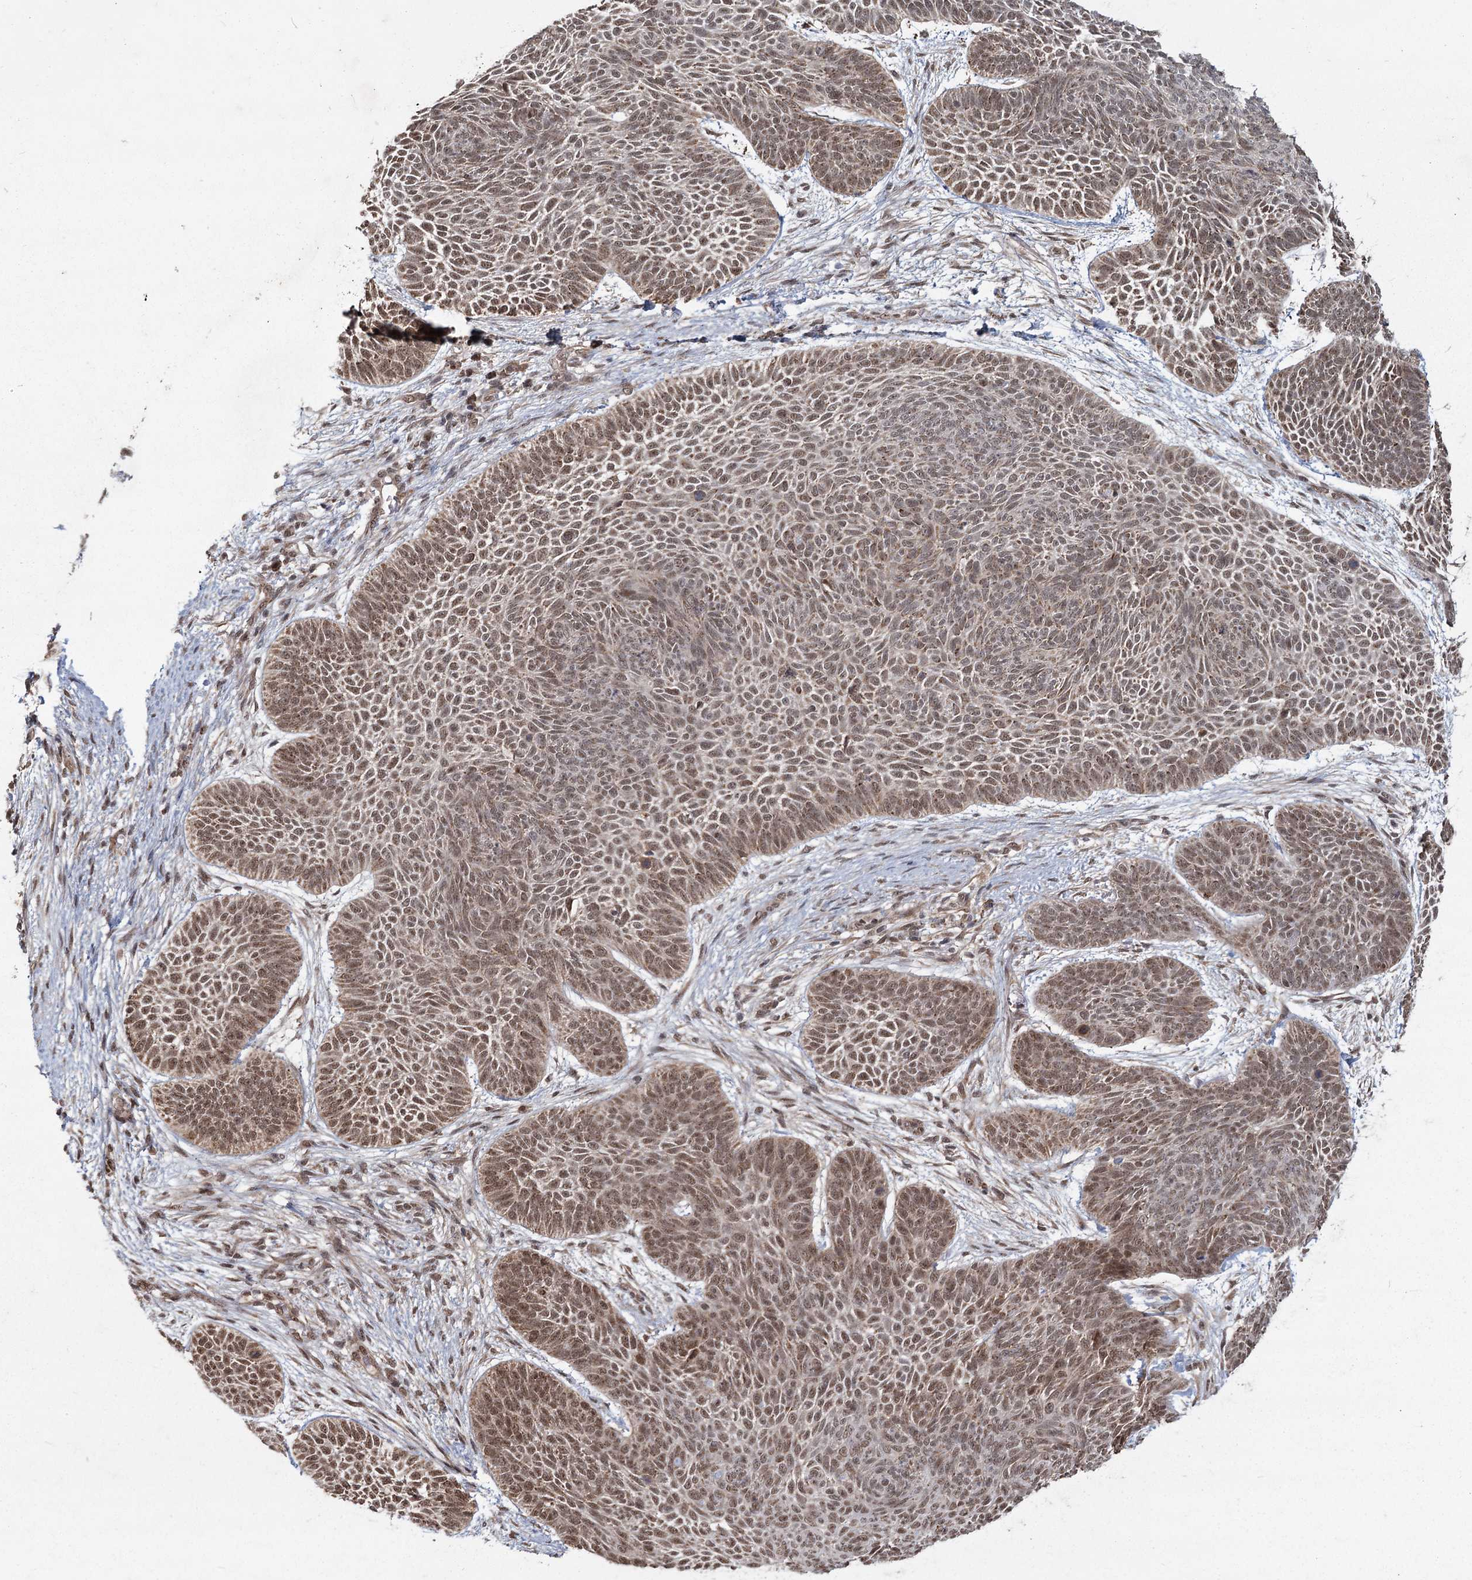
{"staining": {"intensity": "moderate", "quantity": ">75%", "location": "nuclear"}, "tissue": "skin cancer", "cell_type": "Tumor cells", "image_type": "cancer", "snomed": [{"axis": "morphology", "description": "Basal cell carcinoma"}, {"axis": "topography", "description": "Skin"}], "caption": "An immunohistochemistry micrograph of tumor tissue is shown. Protein staining in brown labels moderate nuclear positivity in skin cancer within tumor cells.", "gene": "ZCCHC24", "patient": {"sex": "male", "age": 85}}